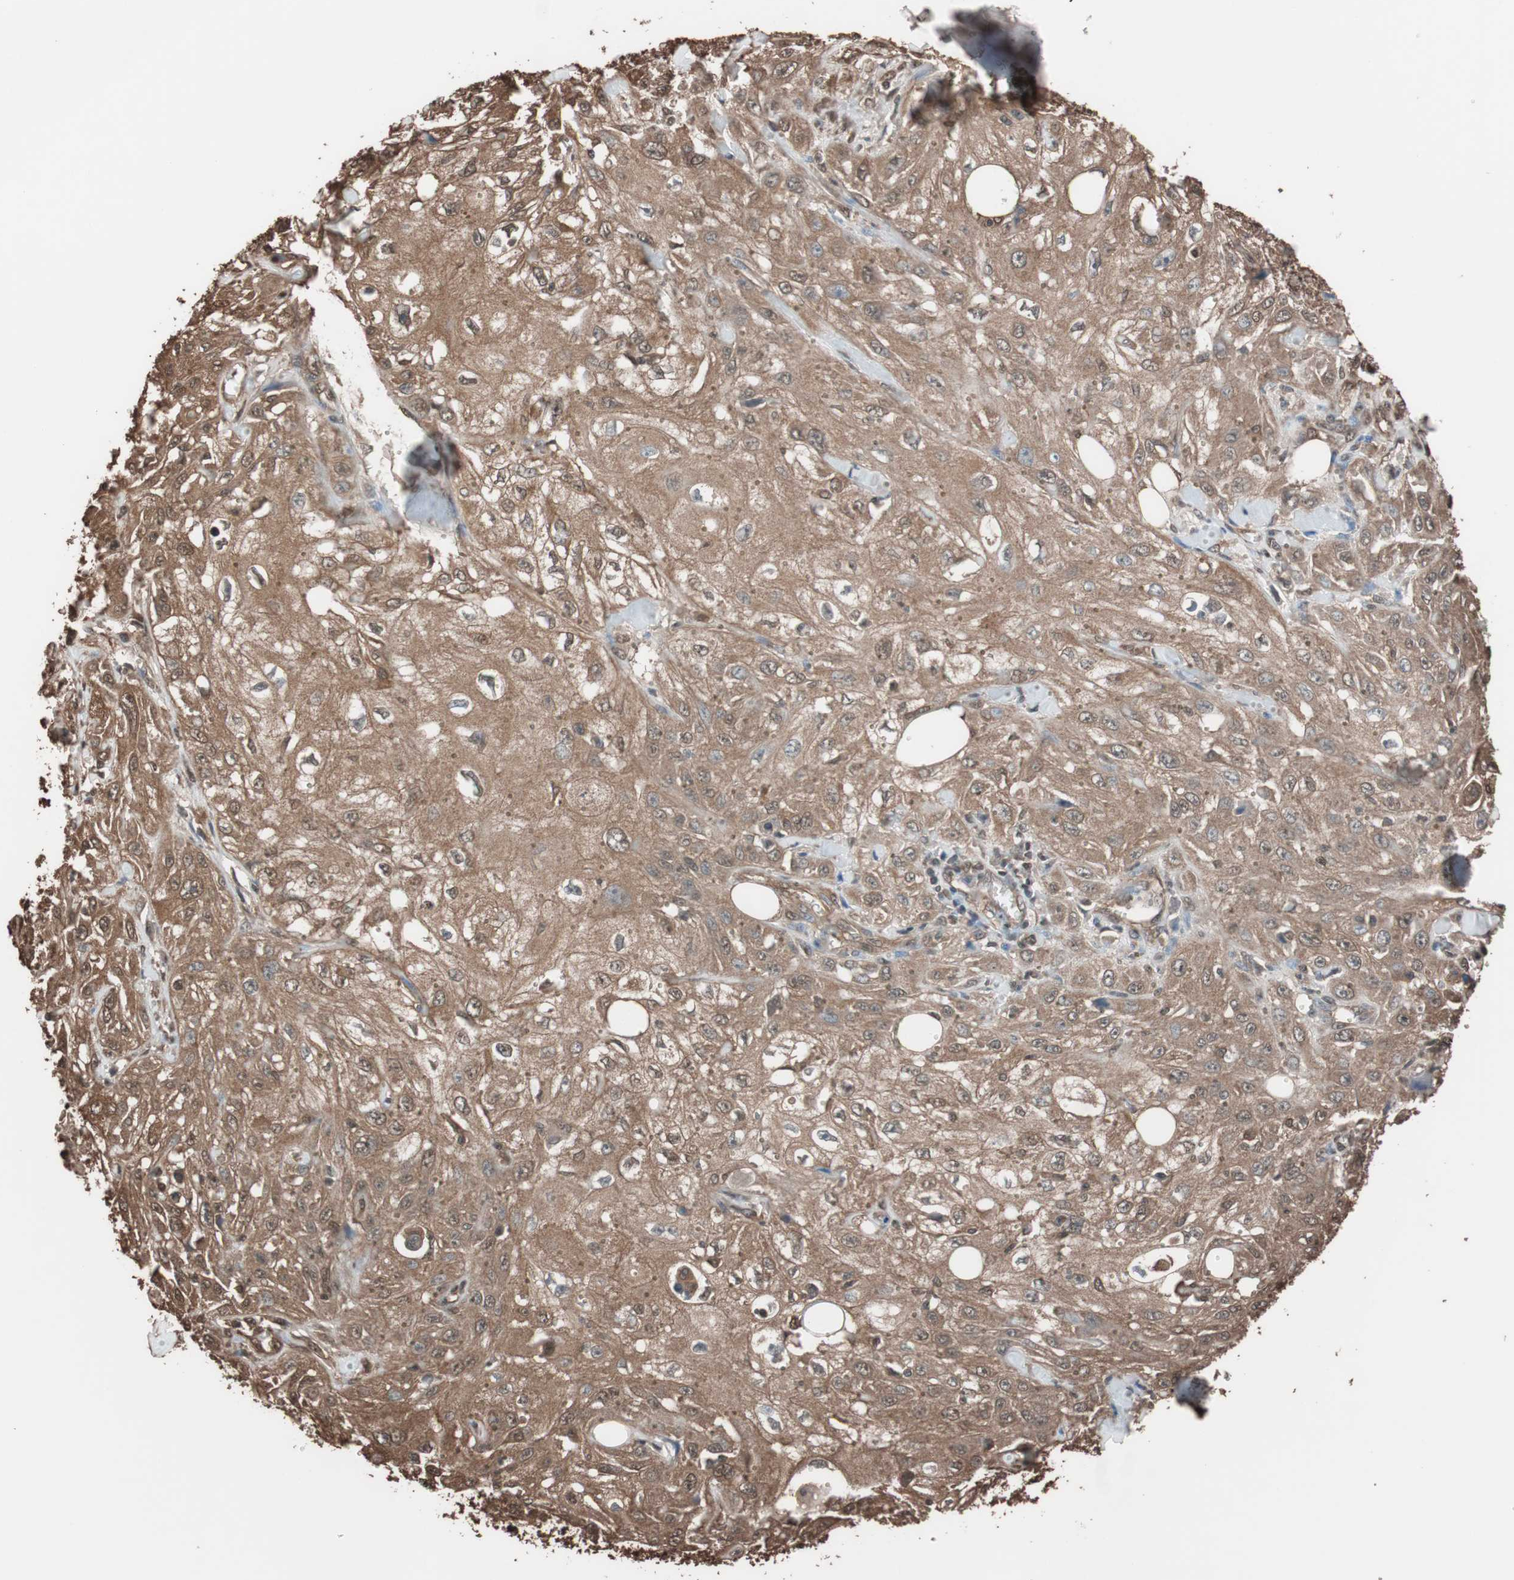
{"staining": {"intensity": "strong", "quantity": ">75%", "location": "cytoplasmic/membranous,nuclear"}, "tissue": "skin cancer", "cell_type": "Tumor cells", "image_type": "cancer", "snomed": [{"axis": "morphology", "description": "Squamous cell carcinoma, NOS"}, {"axis": "morphology", "description": "Squamous cell carcinoma, metastatic, NOS"}, {"axis": "topography", "description": "Skin"}, {"axis": "topography", "description": "Lymph node"}], "caption": "Skin cancer (metastatic squamous cell carcinoma) stained with DAB (3,3'-diaminobenzidine) IHC shows high levels of strong cytoplasmic/membranous and nuclear positivity in approximately >75% of tumor cells. (DAB IHC with brightfield microscopy, high magnification).", "gene": "CALM2", "patient": {"sex": "male", "age": 75}}